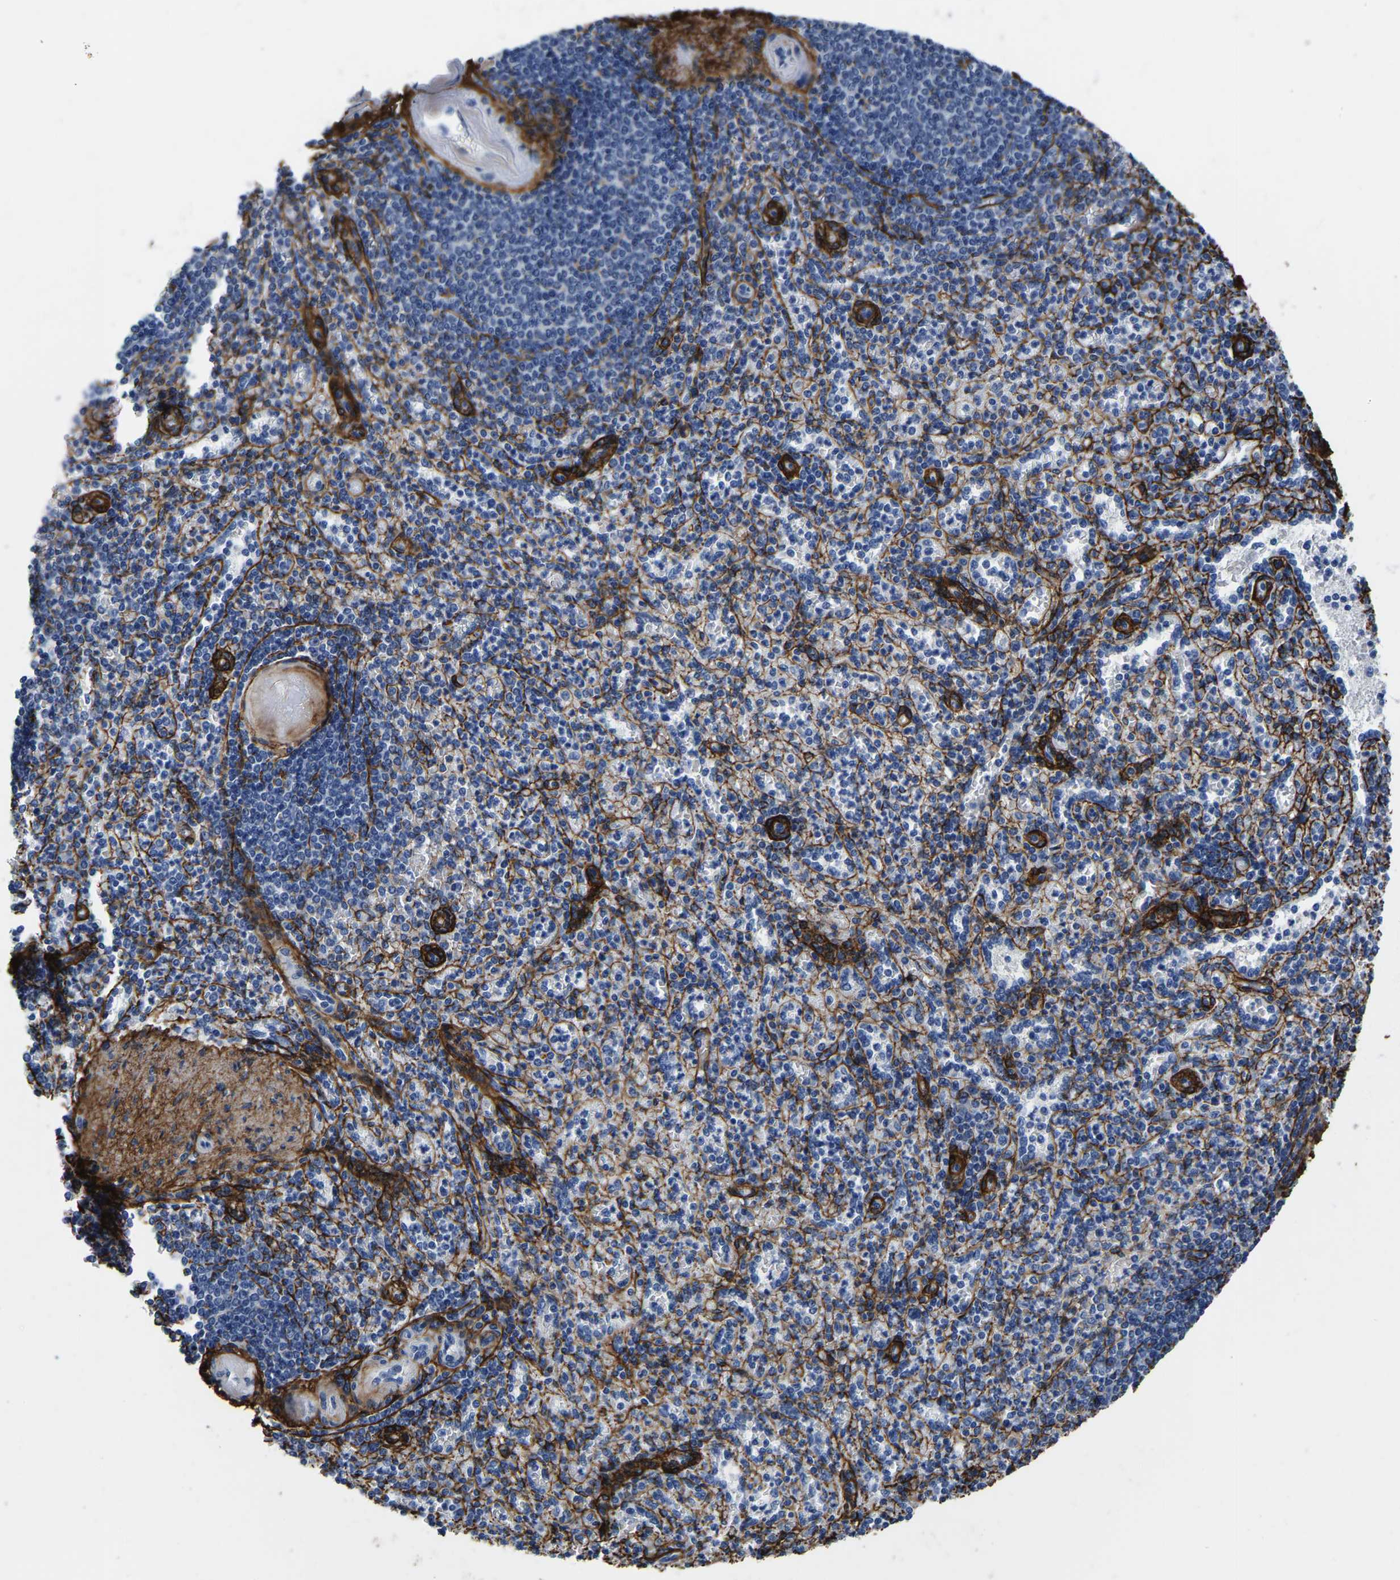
{"staining": {"intensity": "negative", "quantity": "none", "location": "none"}, "tissue": "spleen", "cell_type": "Cells in red pulp", "image_type": "normal", "snomed": [{"axis": "morphology", "description": "Normal tissue, NOS"}, {"axis": "topography", "description": "Spleen"}], "caption": "Human spleen stained for a protein using immunohistochemistry displays no positivity in cells in red pulp.", "gene": "COL6A1", "patient": {"sex": "female", "age": 74}}